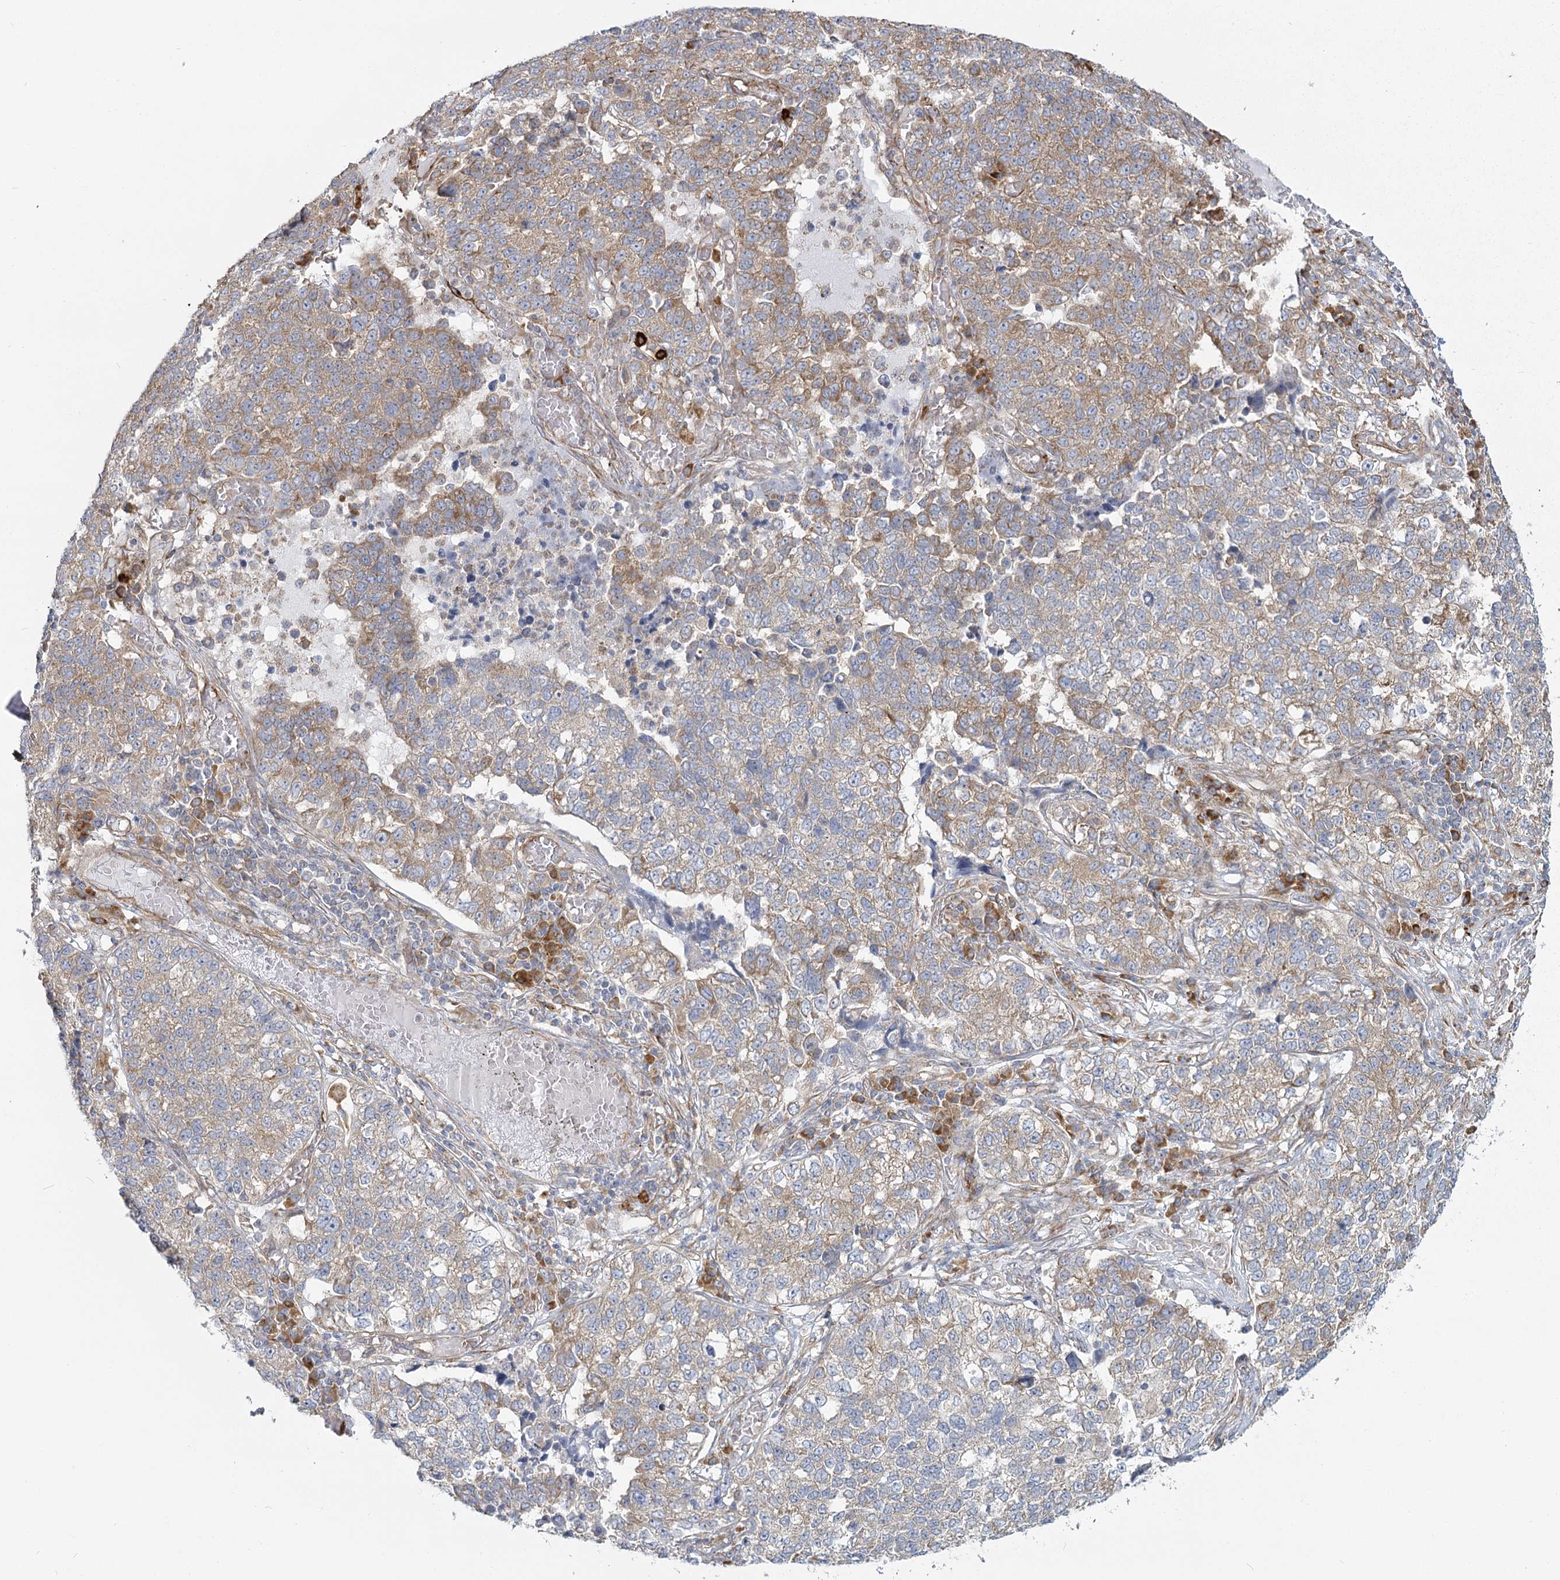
{"staining": {"intensity": "moderate", "quantity": "25%-75%", "location": "cytoplasmic/membranous"}, "tissue": "lung cancer", "cell_type": "Tumor cells", "image_type": "cancer", "snomed": [{"axis": "morphology", "description": "Adenocarcinoma, NOS"}, {"axis": "topography", "description": "Lung"}], "caption": "A brown stain highlights moderate cytoplasmic/membranous staining of a protein in lung adenocarcinoma tumor cells.", "gene": "HARS2", "patient": {"sex": "male", "age": 49}}